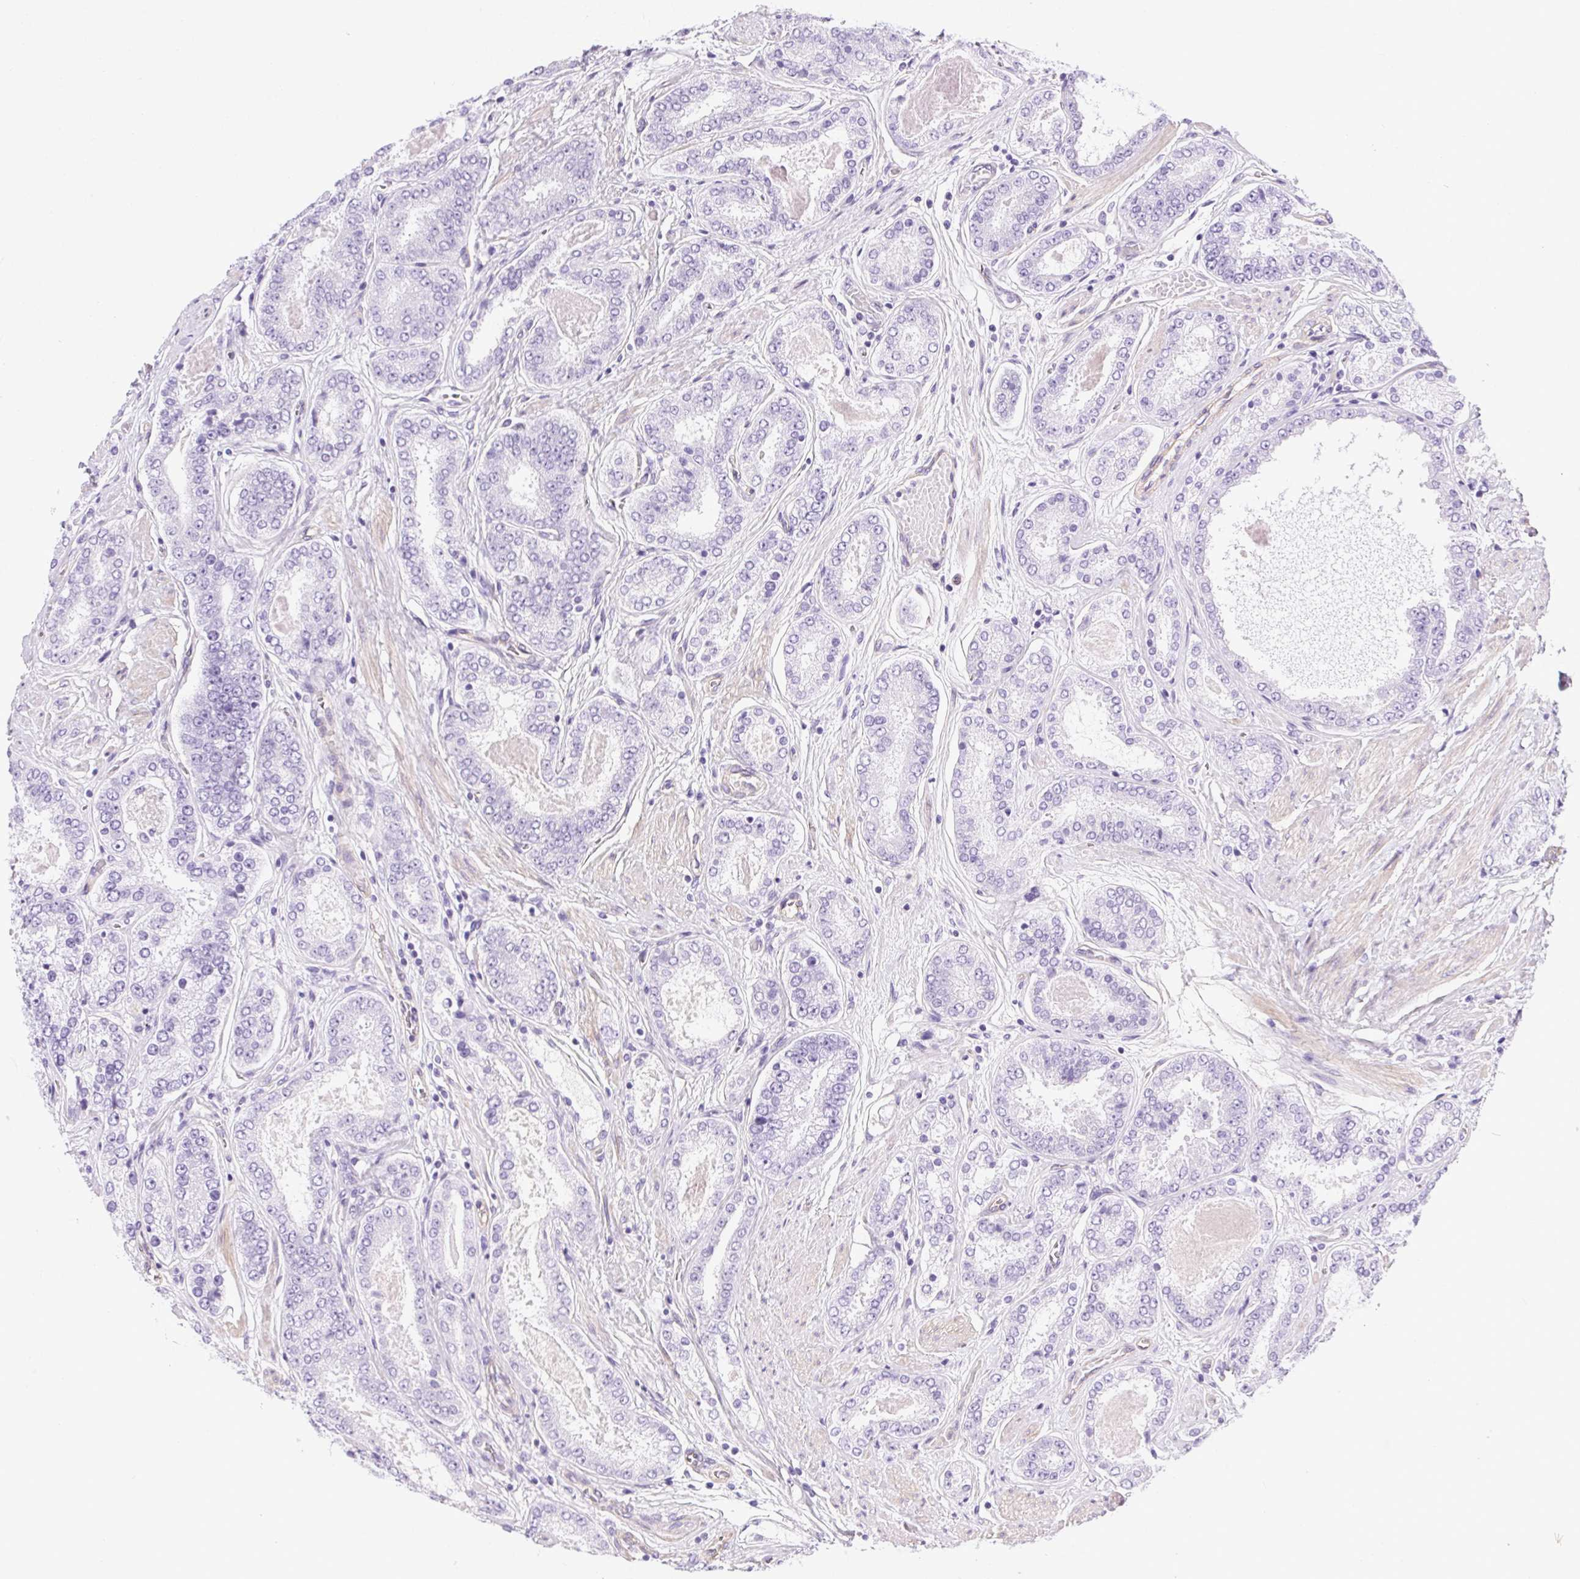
{"staining": {"intensity": "negative", "quantity": "none", "location": "none"}, "tissue": "prostate cancer", "cell_type": "Tumor cells", "image_type": "cancer", "snomed": [{"axis": "morphology", "description": "Adenocarcinoma, High grade"}, {"axis": "topography", "description": "Prostate"}], "caption": "Tumor cells are negative for protein expression in human prostate cancer (high-grade adenocarcinoma).", "gene": "SHCBP1L", "patient": {"sex": "male", "age": 63}}